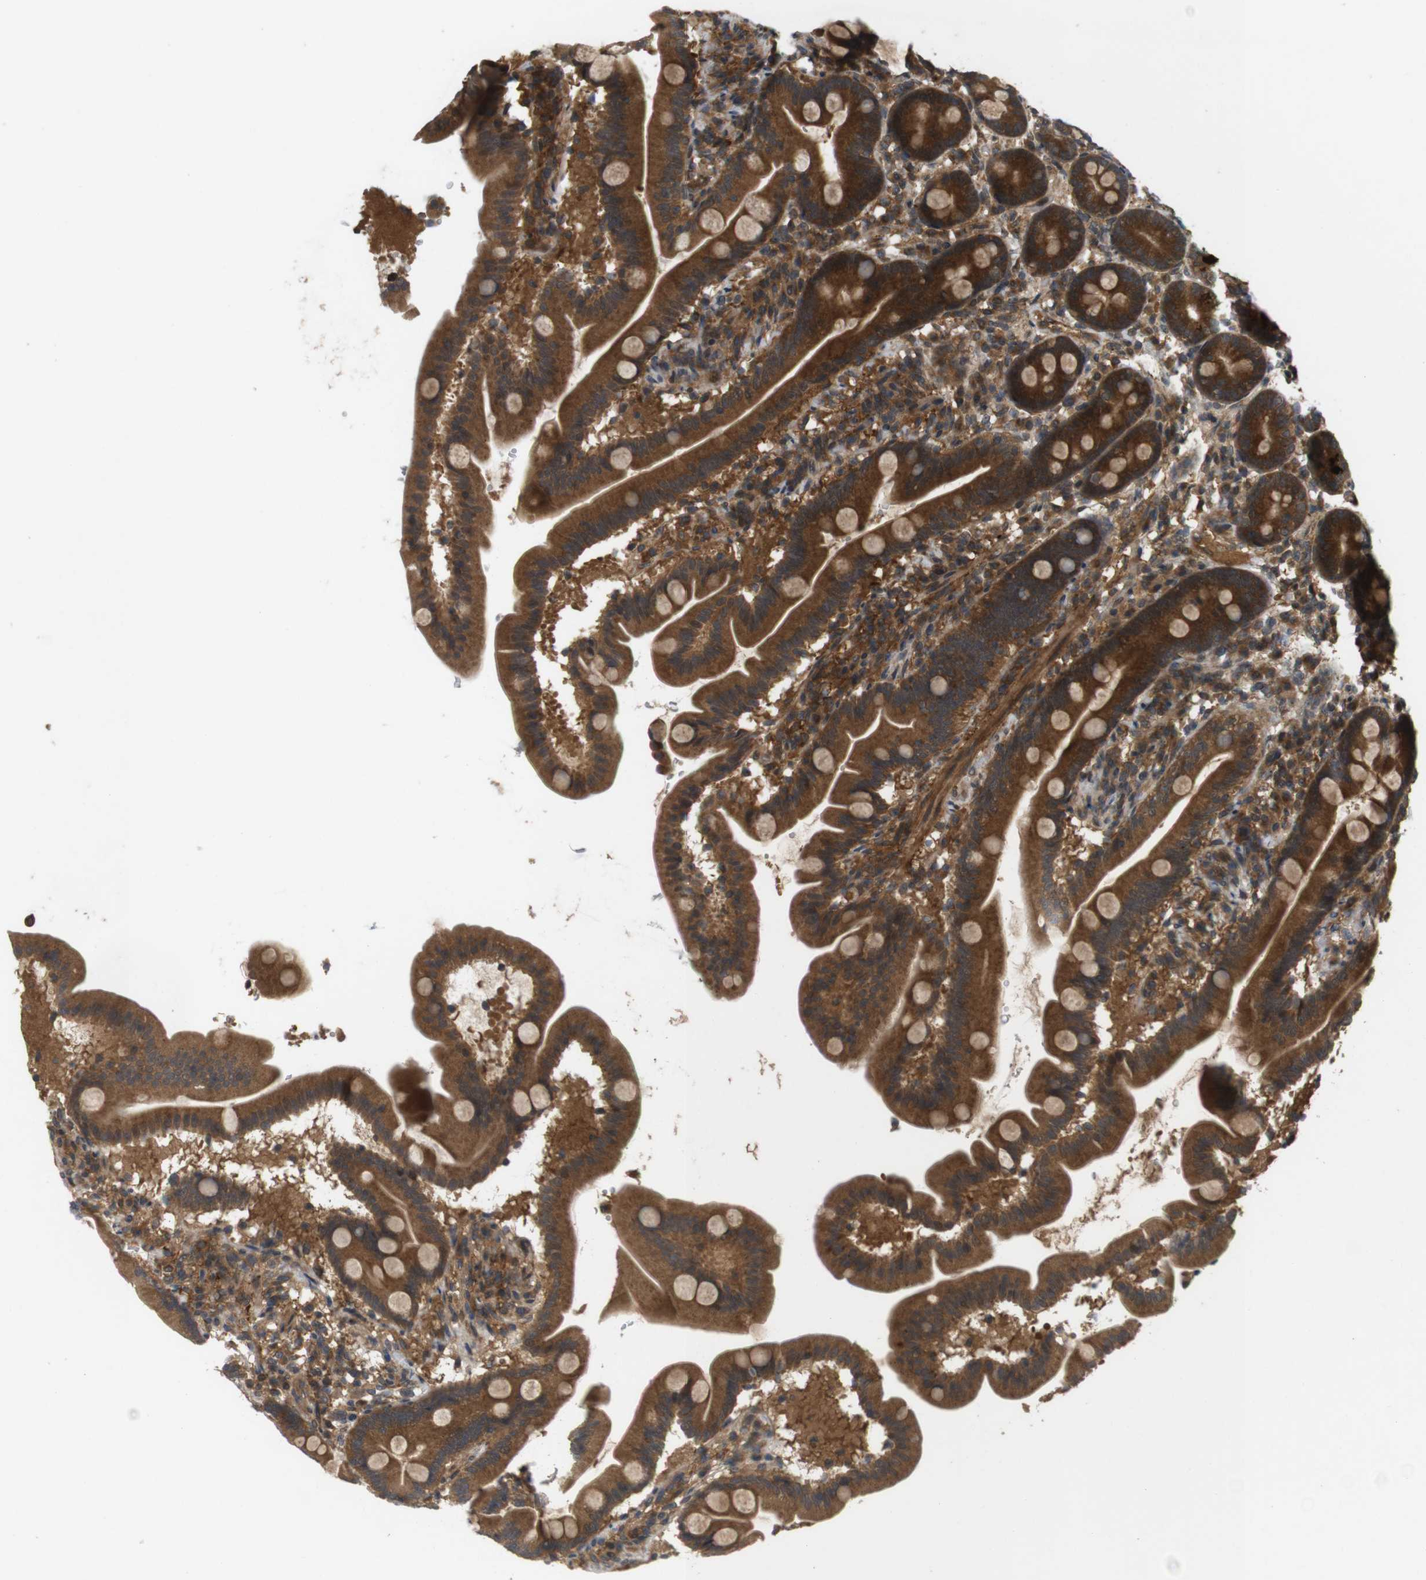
{"staining": {"intensity": "strong", "quantity": ">75%", "location": "cytoplasmic/membranous"}, "tissue": "duodenum", "cell_type": "Glandular cells", "image_type": "normal", "snomed": [{"axis": "morphology", "description": "Normal tissue, NOS"}, {"axis": "topography", "description": "Duodenum"}], "caption": "Immunohistochemical staining of normal human duodenum demonstrates strong cytoplasmic/membranous protein positivity in about >75% of glandular cells.", "gene": "NFKBIE", "patient": {"sex": "male", "age": 54}}